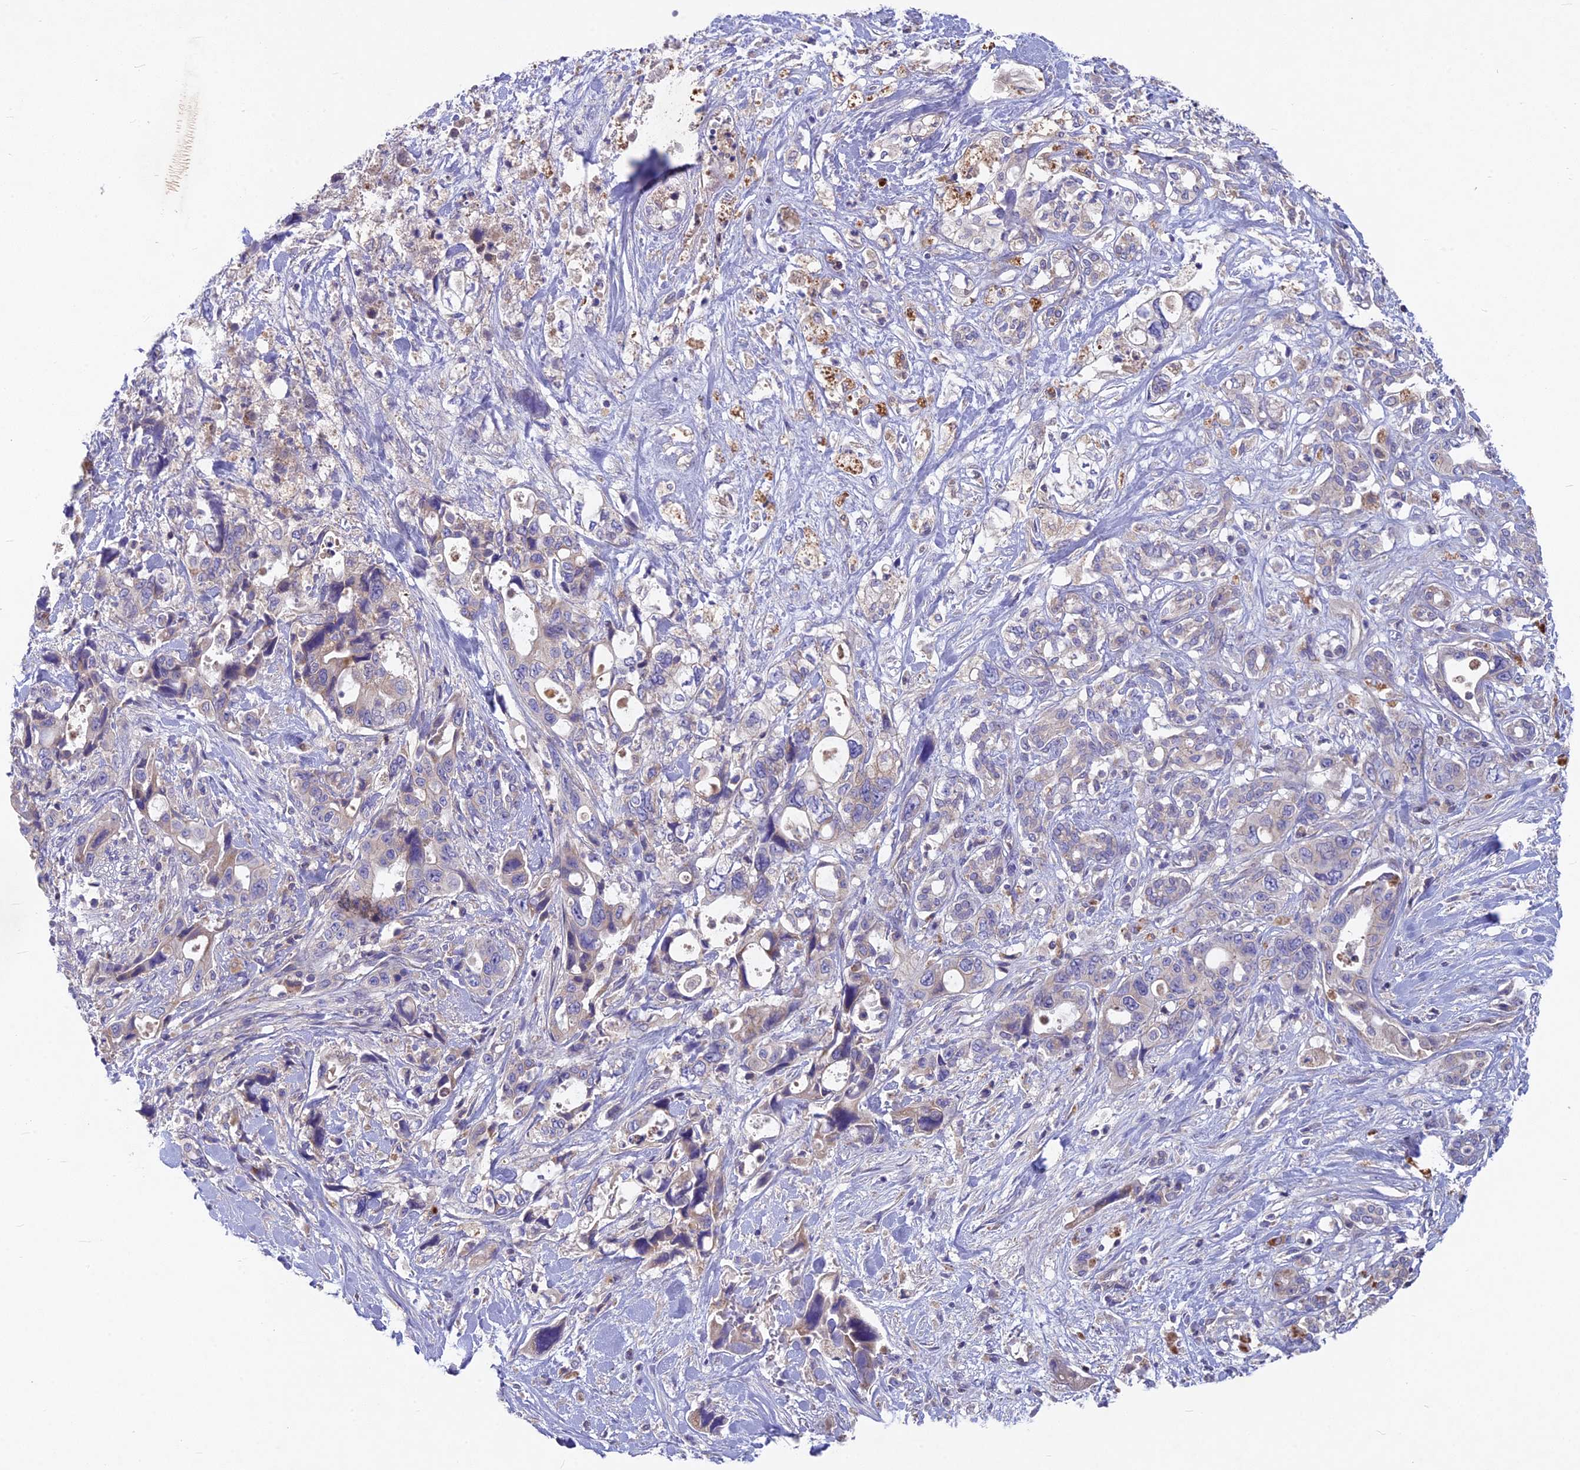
{"staining": {"intensity": "weak", "quantity": "25%-75%", "location": "cytoplasmic/membranous"}, "tissue": "pancreatic cancer", "cell_type": "Tumor cells", "image_type": "cancer", "snomed": [{"axis": "morphology", "description": "Adenocarcinoma, NOS"}, {"axis": "topography", "description": "Pancreas"}], "caption": "Immunohistochemistry (DAB) staining of pancreatic cancer demonstrates weak cytoplasmic/membranous protein positivity in approximately 25%-75% of tumor cells.", "gene": "PZP", "patient": {"sex": "male", "age": 46}}